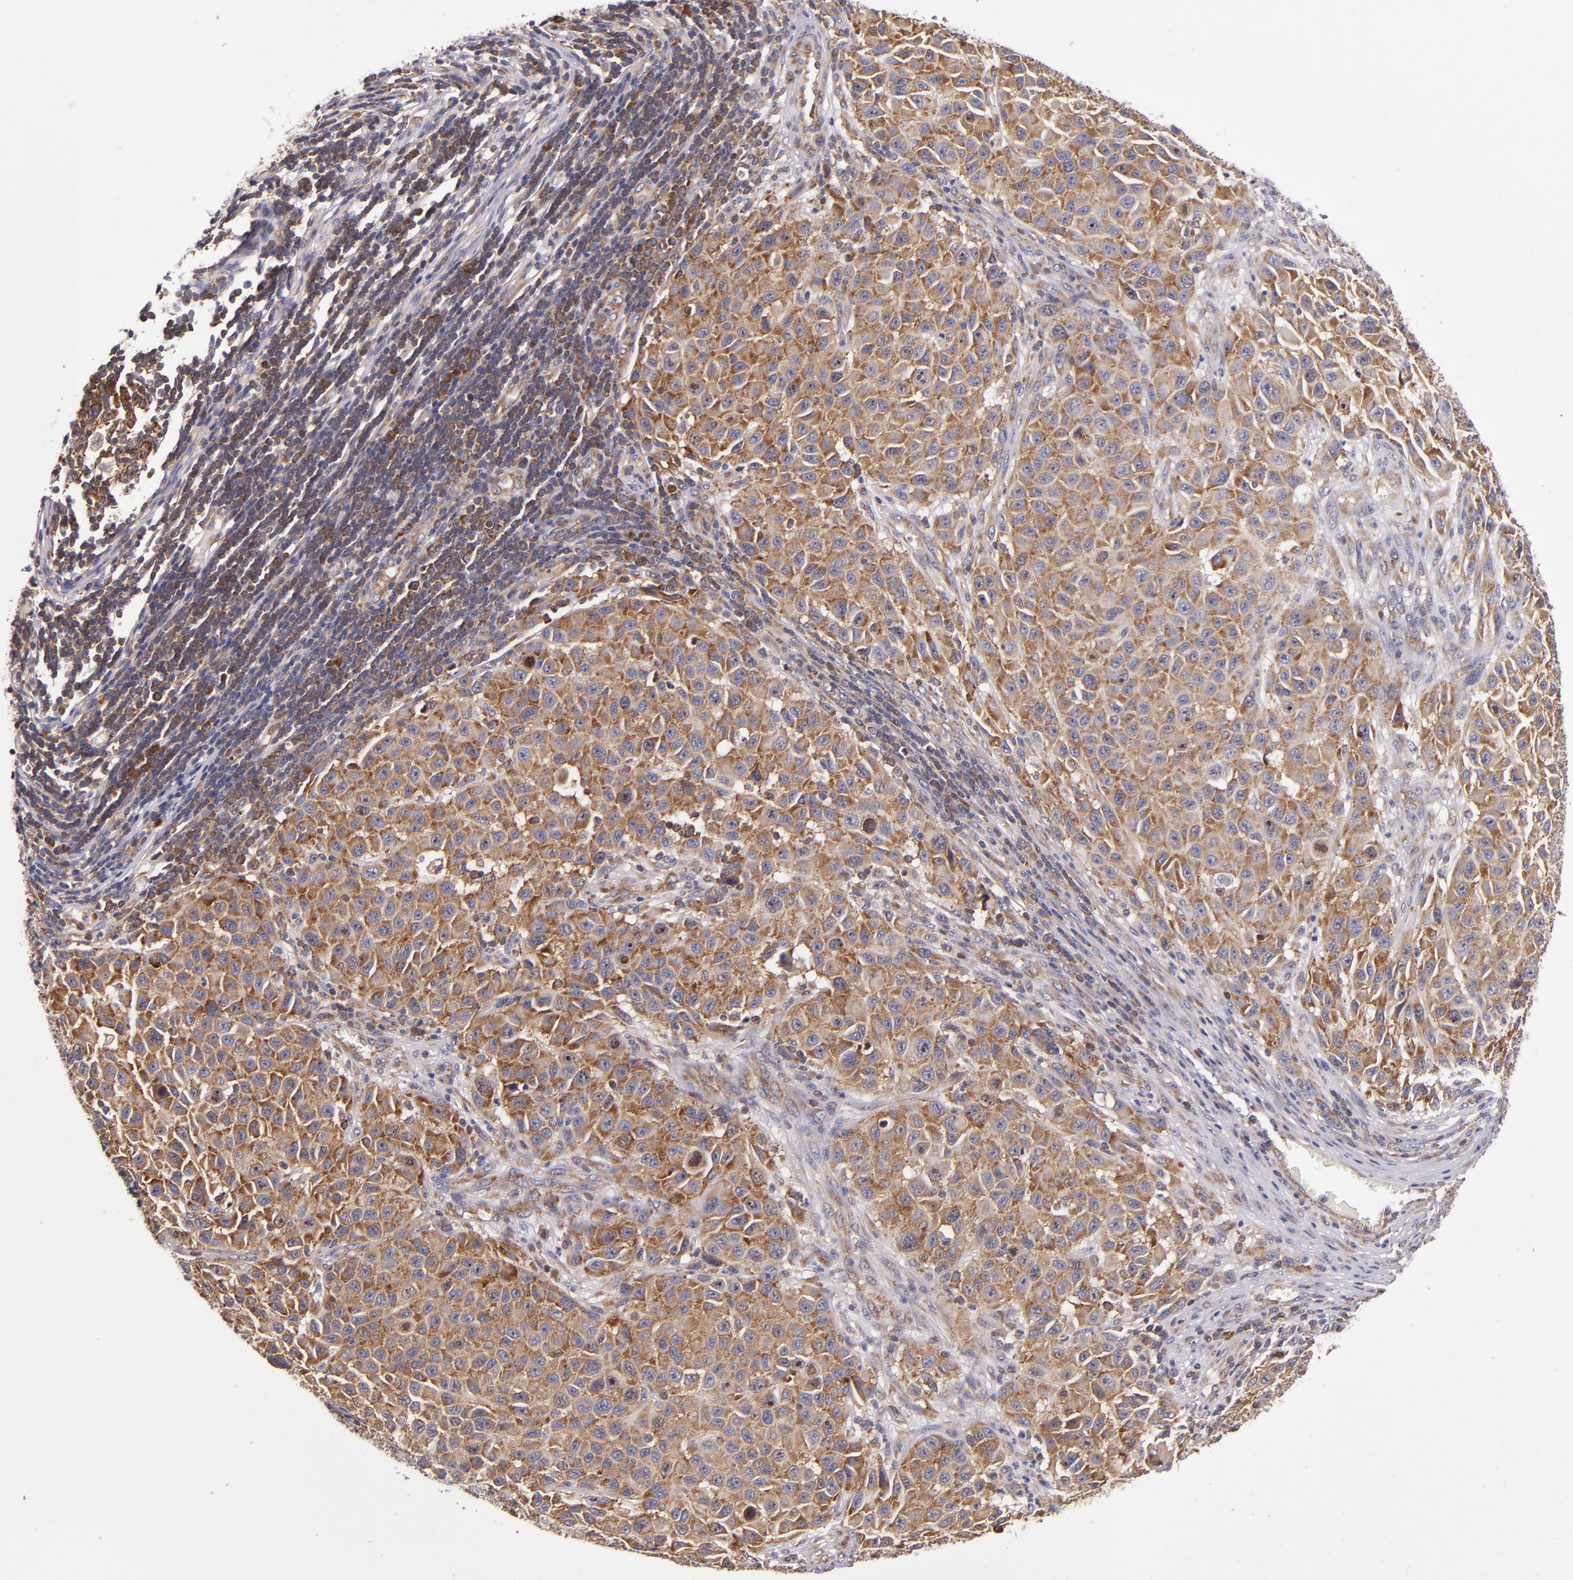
{"staining": {"intensity": "moderate", "quantity": ">75%", "location": "cytoplasmic/membranous"}, "tissue": "melanoma", "cell_type": "Tumor cells", "image_type": "cancer", "snomed": [{"axis": "morphology", "description": "Malignant melanoma, Metastatic site"}, {"axis": "topography", "description": "Lymph node"}], "caption": "Moderate cytoplasmic/membranous protein expression is identified in about >75% of tumor cells in melanoma. (brown staining indicates protein expression, while blue staining denotes nuclei).", "gene": "EIF4ENIF1", "patient": {"sex": "male", "age": 61}}